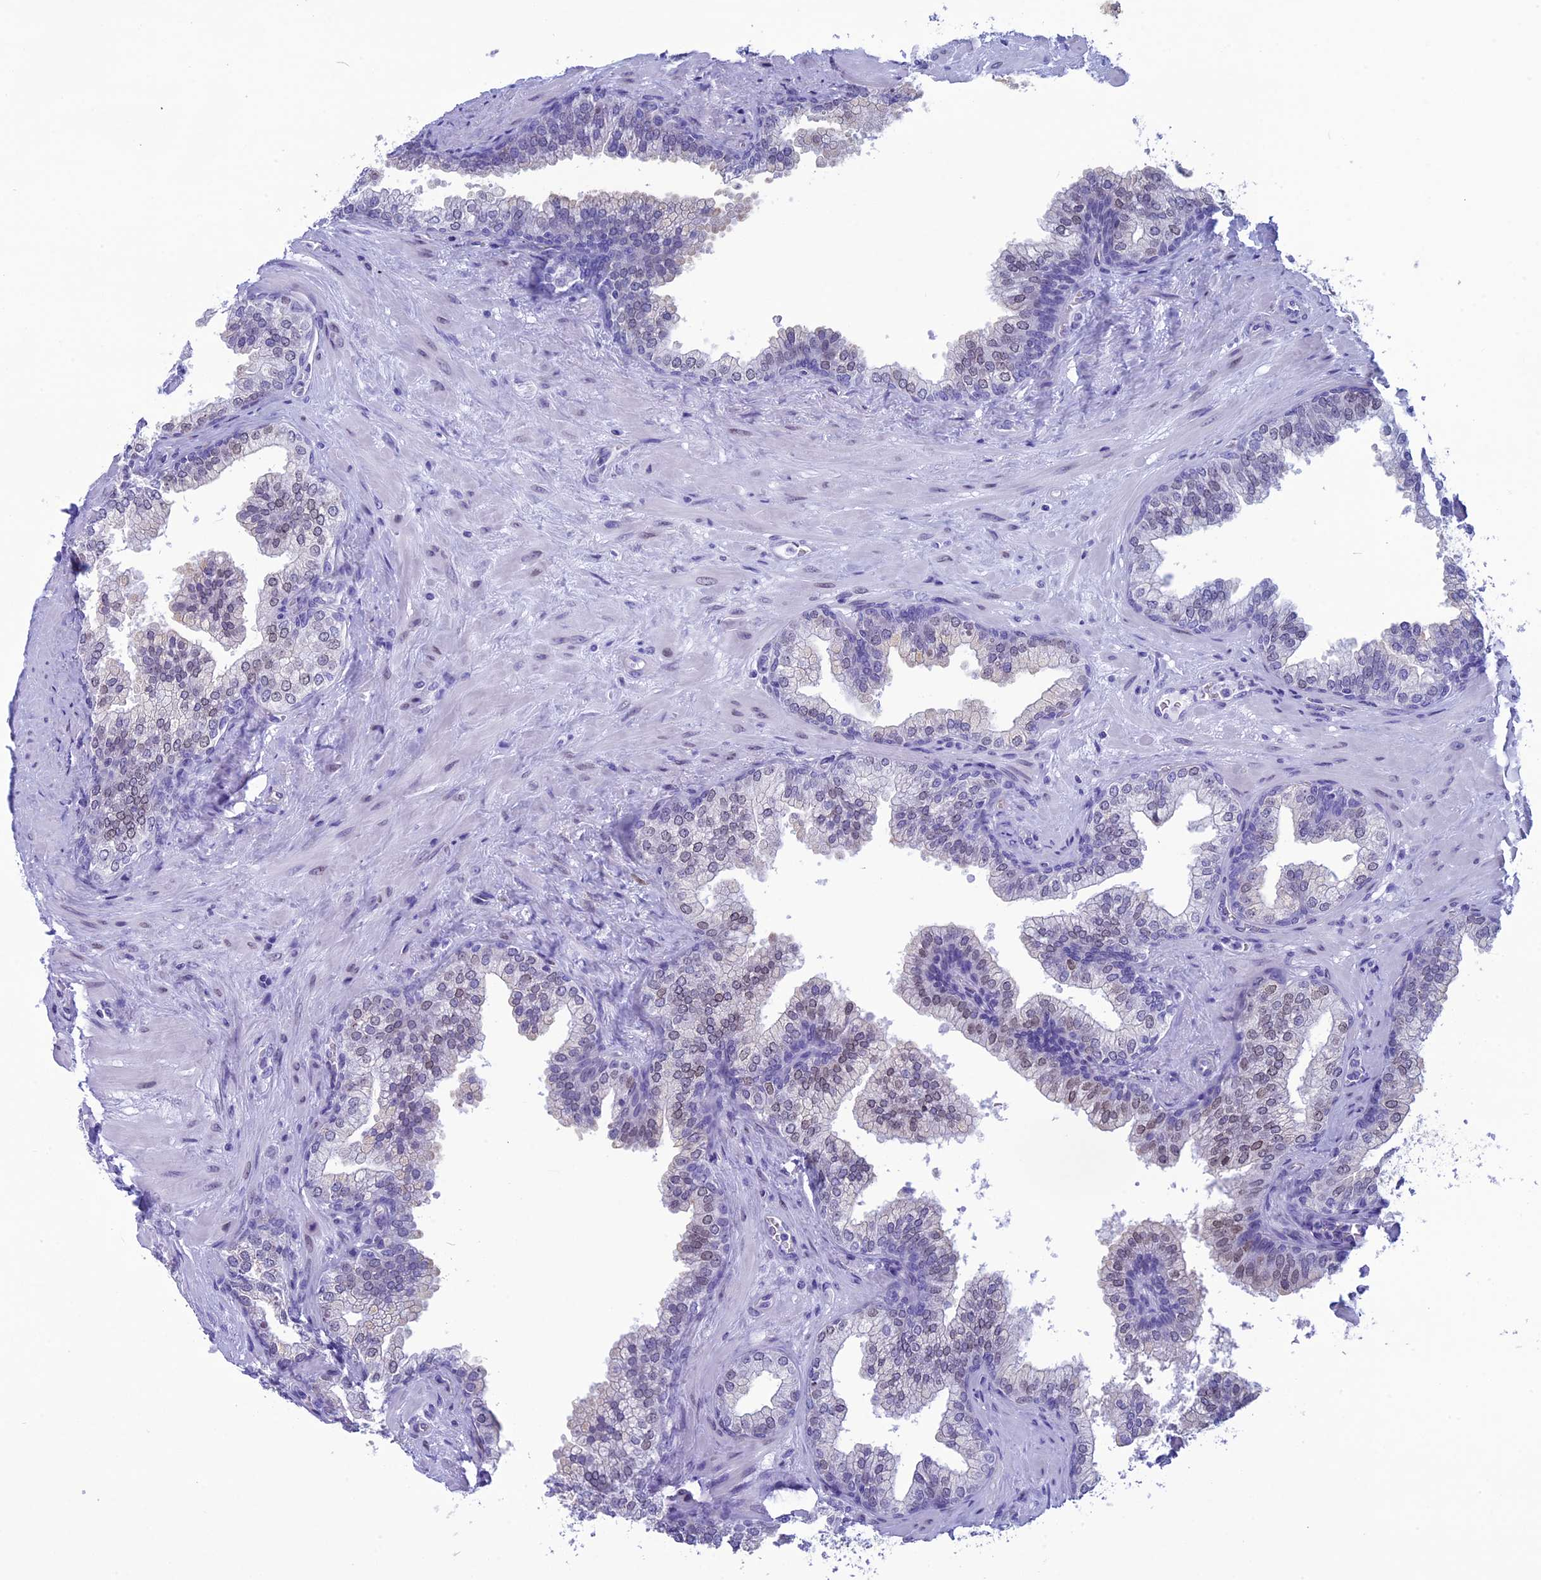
{"staining": {"intensity": "weak", "quantity": "<25%", "location": "nuclear"}, "tissue": "prostate", "cell_type": "Glandular cells", "image_type": "normal", "snomed": [{"axis": "morphology", "description": "Normal tissue, NOS"}, {"axis": "topography", "description": "Prostate"}], "caption": "Prostate stained for a protein using IHC shows no positivity glandular cells.", "gene": "FAM169A", "patient": {"sex": "male", "age": 60}}